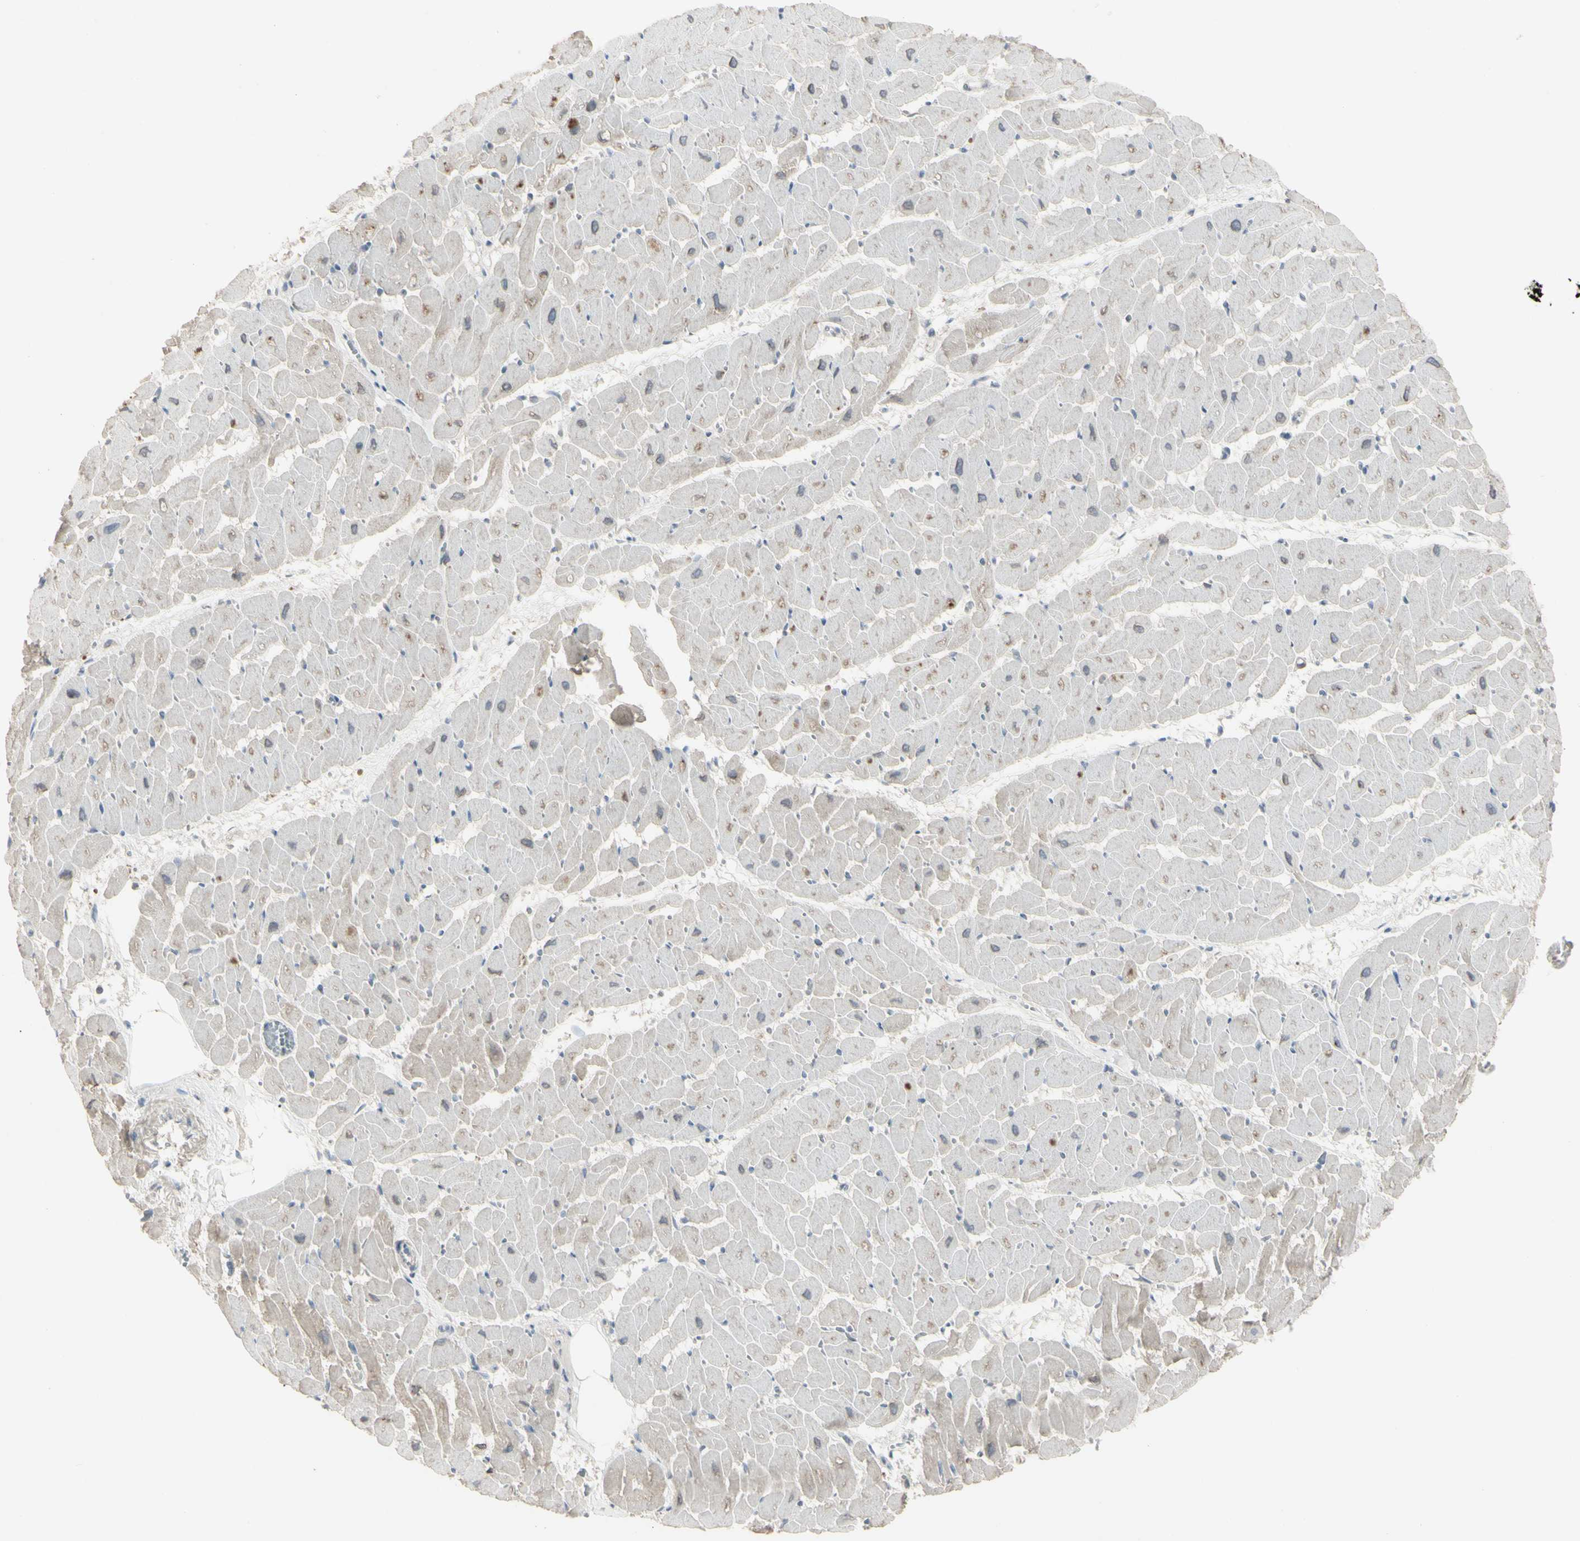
{"staining": {"intensity": "weak", "quantity": "<25%", "location": "cytoplasmic/membranous"}, "tissue": "heart muscle", "cell_type": "Cardiomyocytes", "image_type": "normal", "snomed": [{"axis": "morphology", "description": "Normal tissue, NOS"}, {"axis": "topography", "description": "Heart"}], "caption": "Immunohistochemical staining of benign human heart muscle reveals no significant positivity in cardiomyocytes. (DAB immunohistochemistry (IHC), high magnification).", "gene": "PIAS4", "patient": {"sex": "female", "age": 19}}